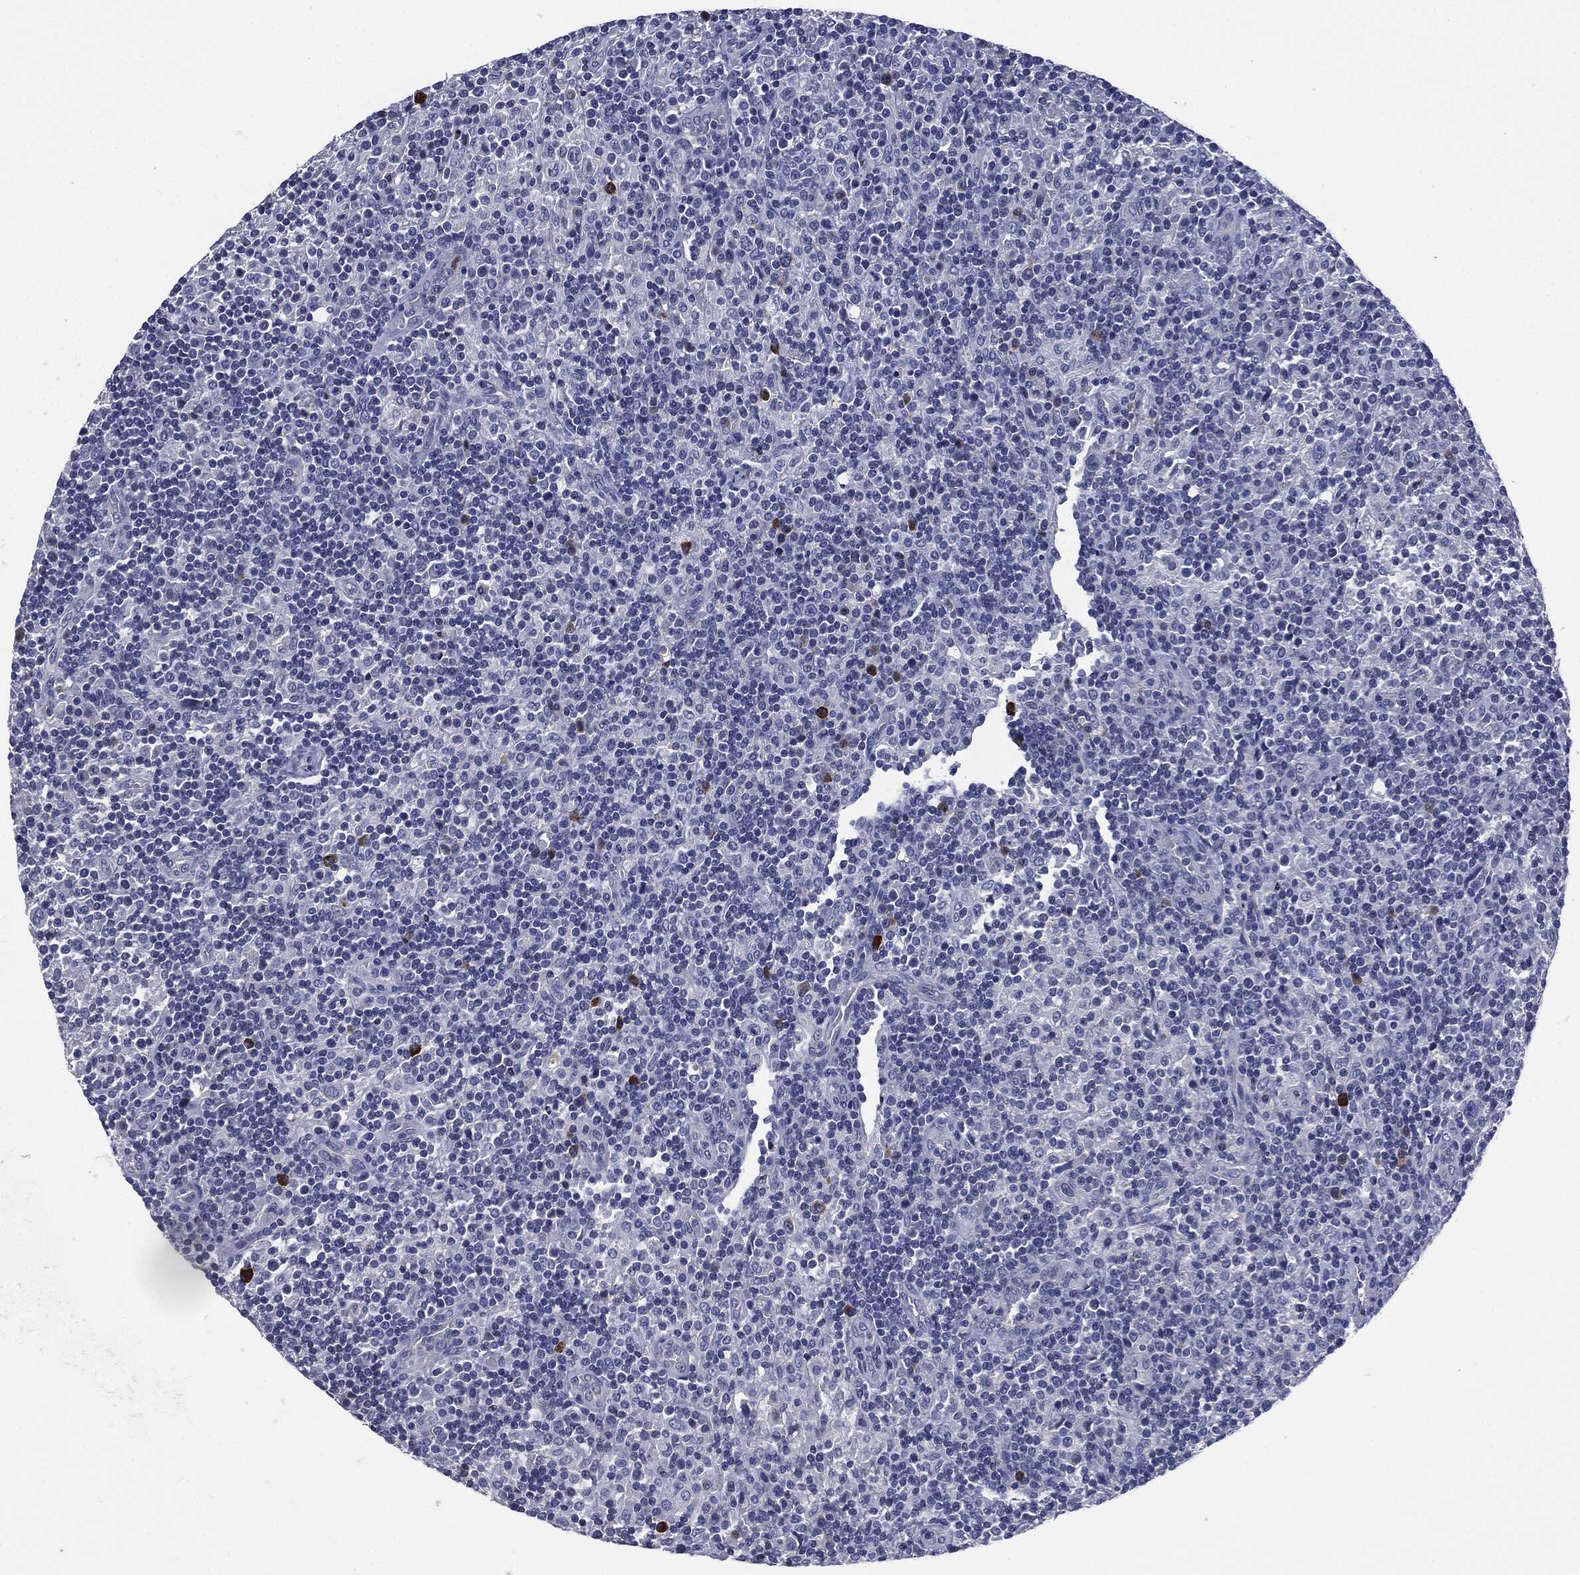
{"staining": {"intensity": "negative", "quantity": "none", "location": "none"}, "tissue": "lymphoma", "cell_type": "Tumor cells", "image_type": "cancer", "snomed": [{"axis": "morphology", "description": "Hodgkin's disease, NOS"}, {"axis": "topography", "description": "Lymph node"}], "caption": "High power microscopy photomicrograph of an immunohistochemistry micrograph of lymphoma, revealing no significant expression in tumor cells.", "gene": "CD27", "patient": {"sex": "male", "age": 70}}